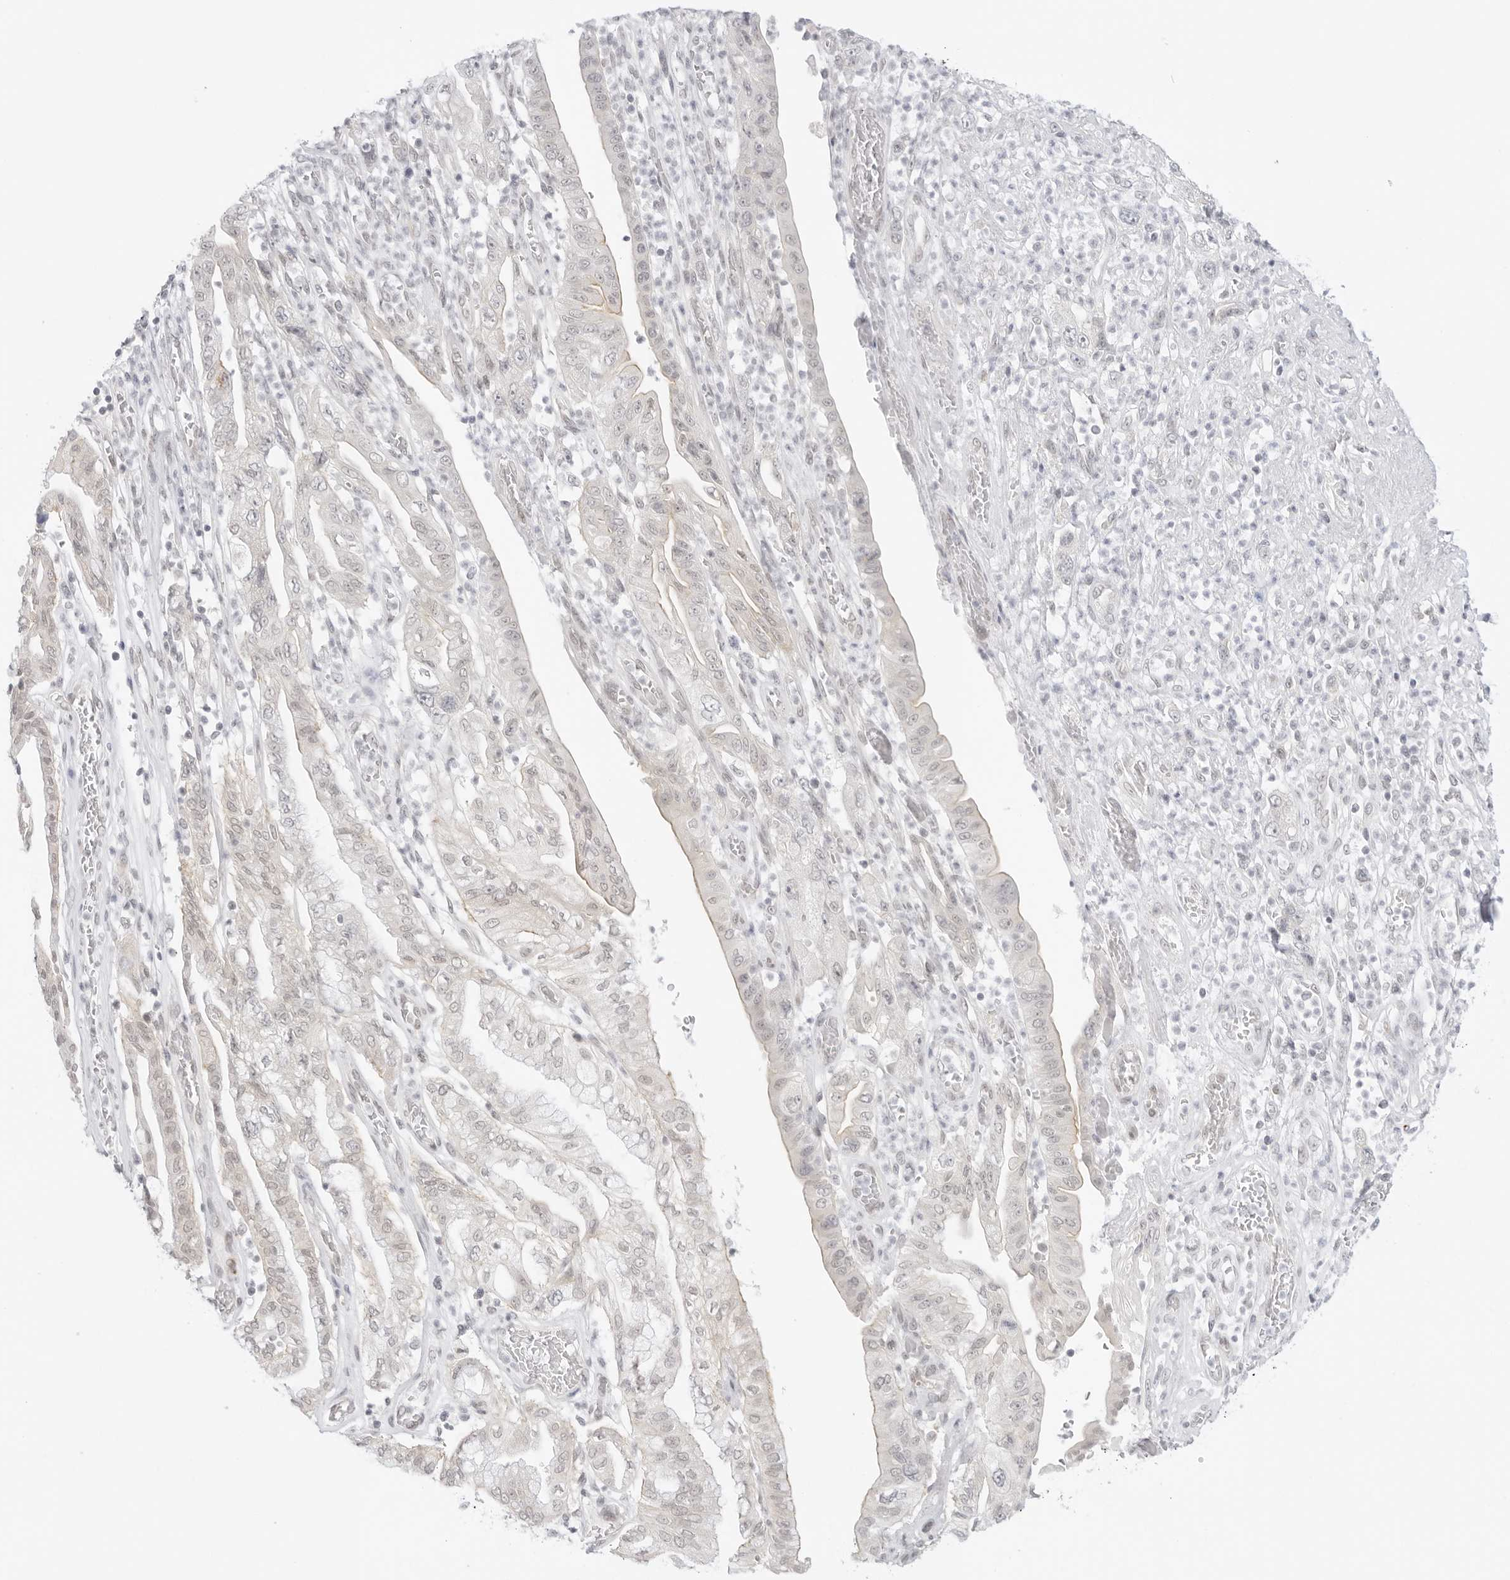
{"staining": {"intensity": "weak", "quantity": "<25%", "location": "cytoplasmic/membranous,nuclear"}, "tissue": "pancreatic cancer", "cell_type": "Tumor cells", "image_type": "cancer", "snomed": [{"axis": "morphology", "description": "Adenocarcinoma, NOS"}, {"axis": "topography", "description": "Pancreas"}], "caption": "Micrograph shows no protein expression in tumor cells of pancreatic adenocarcinoma tissue.", "gene": "MED18", "patient": {"sex": "female", "age": 73}}